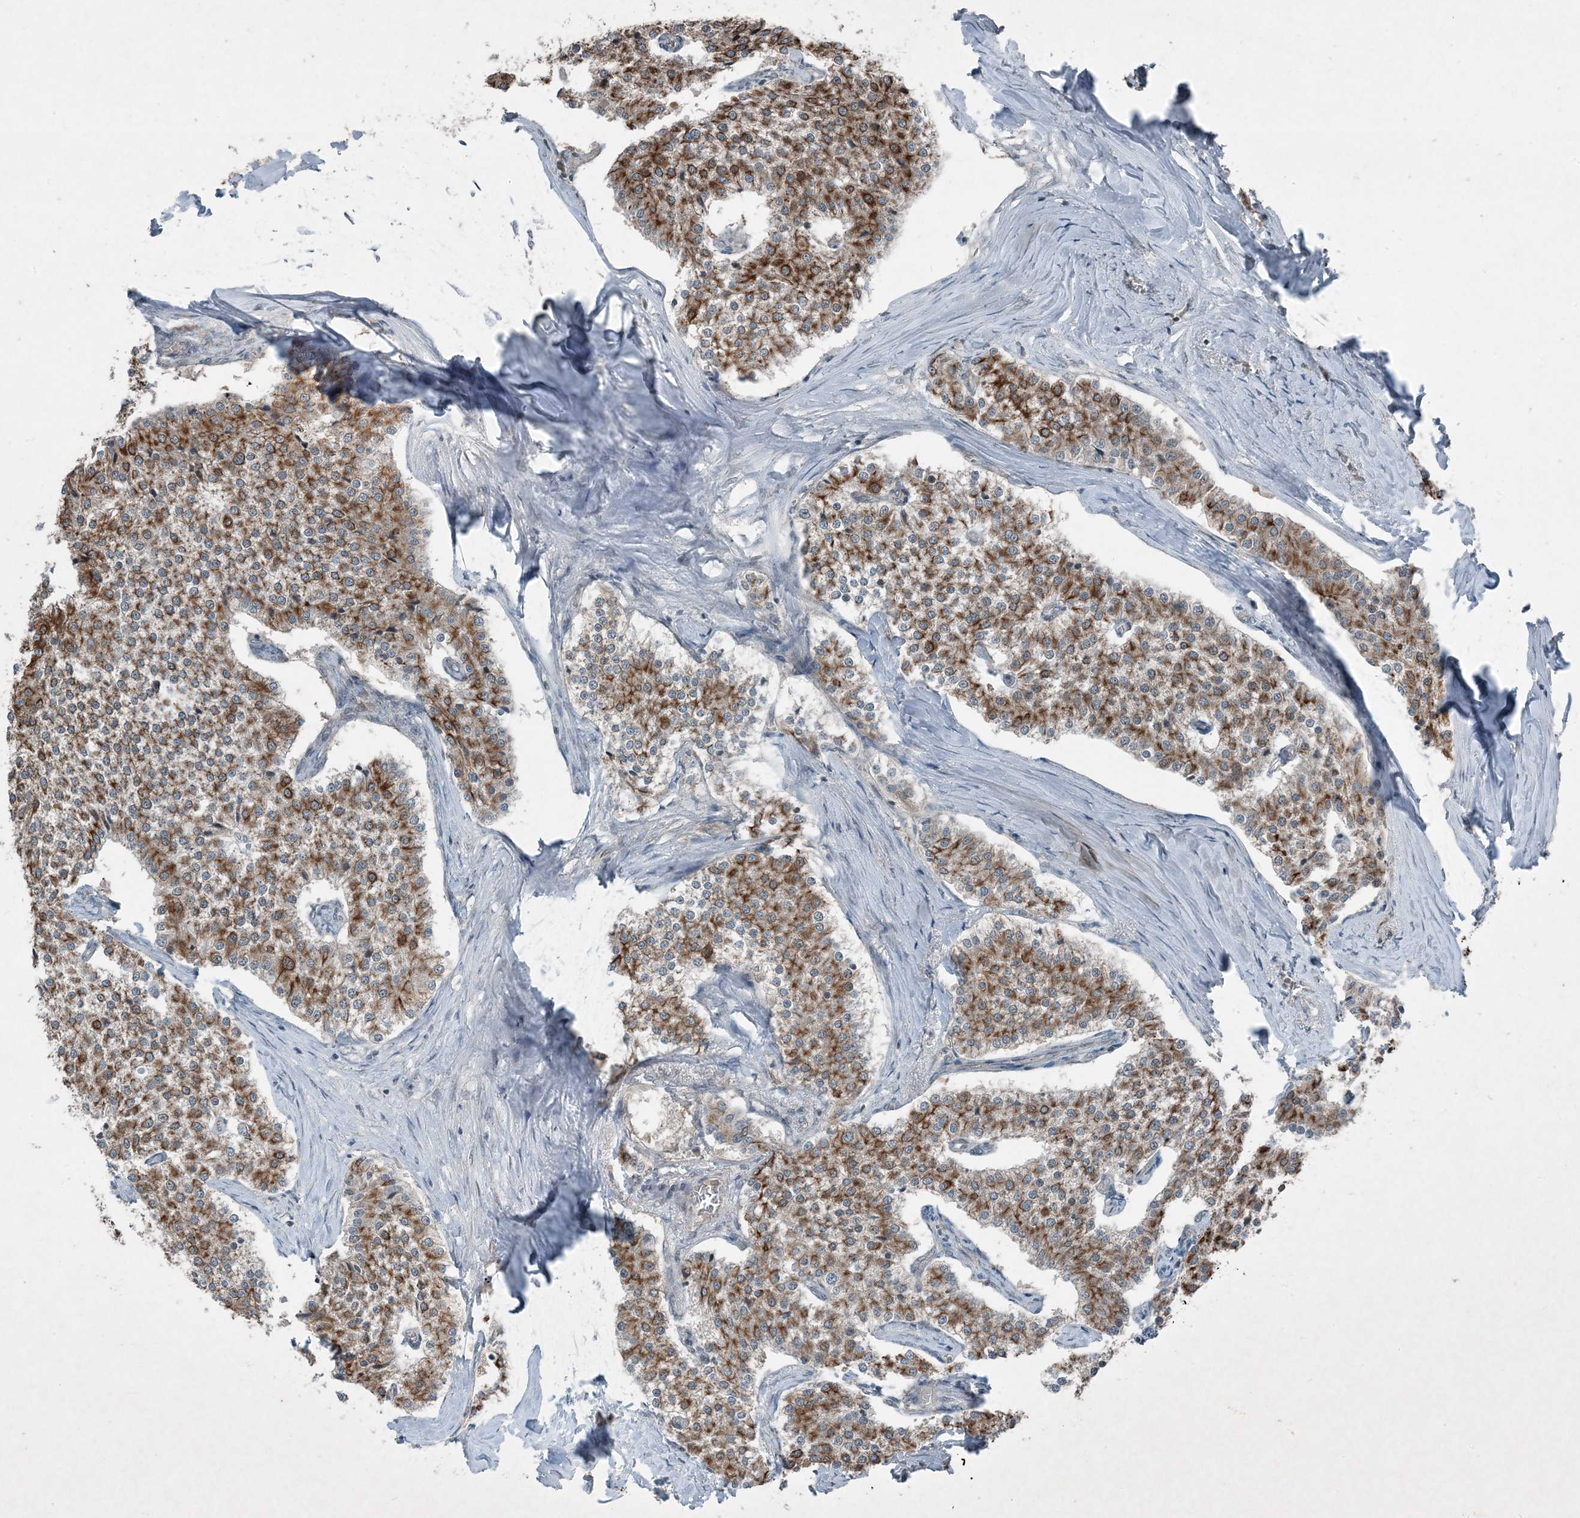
{"staining": {"intensity": "moderate", "quantity": ">75%", "location": "cytoplasmic/membranous"}, "tissue": "carcinoid", "cell_type": "Tumor cells", "image_type": "cancer", "snomed": [{"axis": "morphology", "description": "Carcinoid, malignant, NOS"}, {"axis": "topography", "description": "Colon"}], "caption": "A micrograph of human carcinoid stained for a protein reveals moderate cytoplasmic/membranous brown staining in tumor cells. The staining was performed using DAB, with brown indicating positive protein expression. Nuclei are stained blue with hematoxylin.", "gene": "PC", "patient": {"sex": "female", "age": 52}}